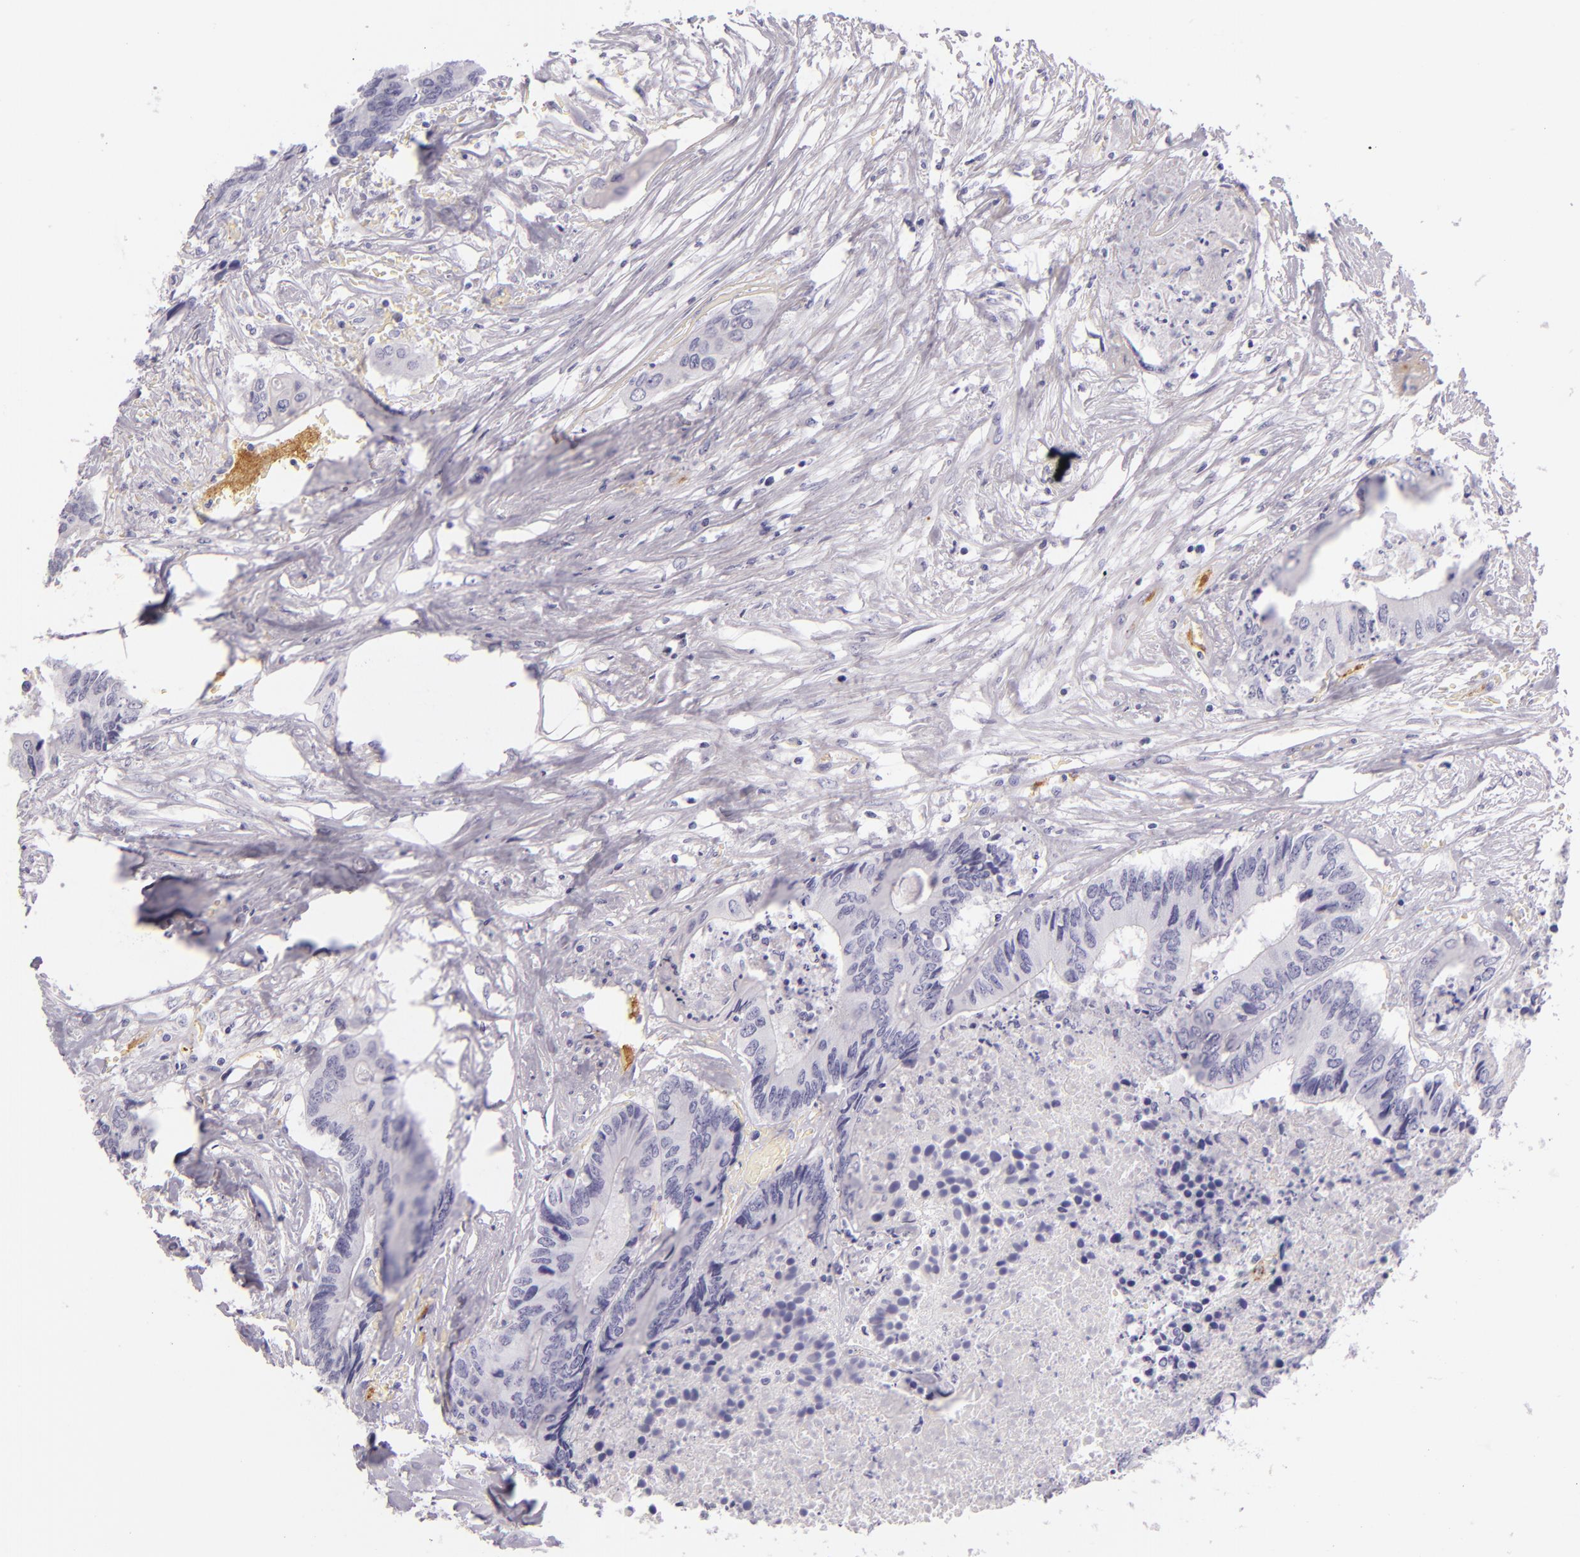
{"staining": {"intensity": "negative", "quantity": "none", "location": "none"}, "tissue": "colorectal cancer", "cell_type": "Tumor cells", "image_type": "cancer", "snomed": [{"axis": "morphology", "description": "Adenocarcinoma, NOS"}, {"axis": "topography", "description": "Rectum"}], "caption": "Immunohistochemical staining of human colorectal cancer (adenocarcinoma) displays no significant expression in tumor cells.", "gene": "SELP", "patient": {"sex": "male", "age": 55}}